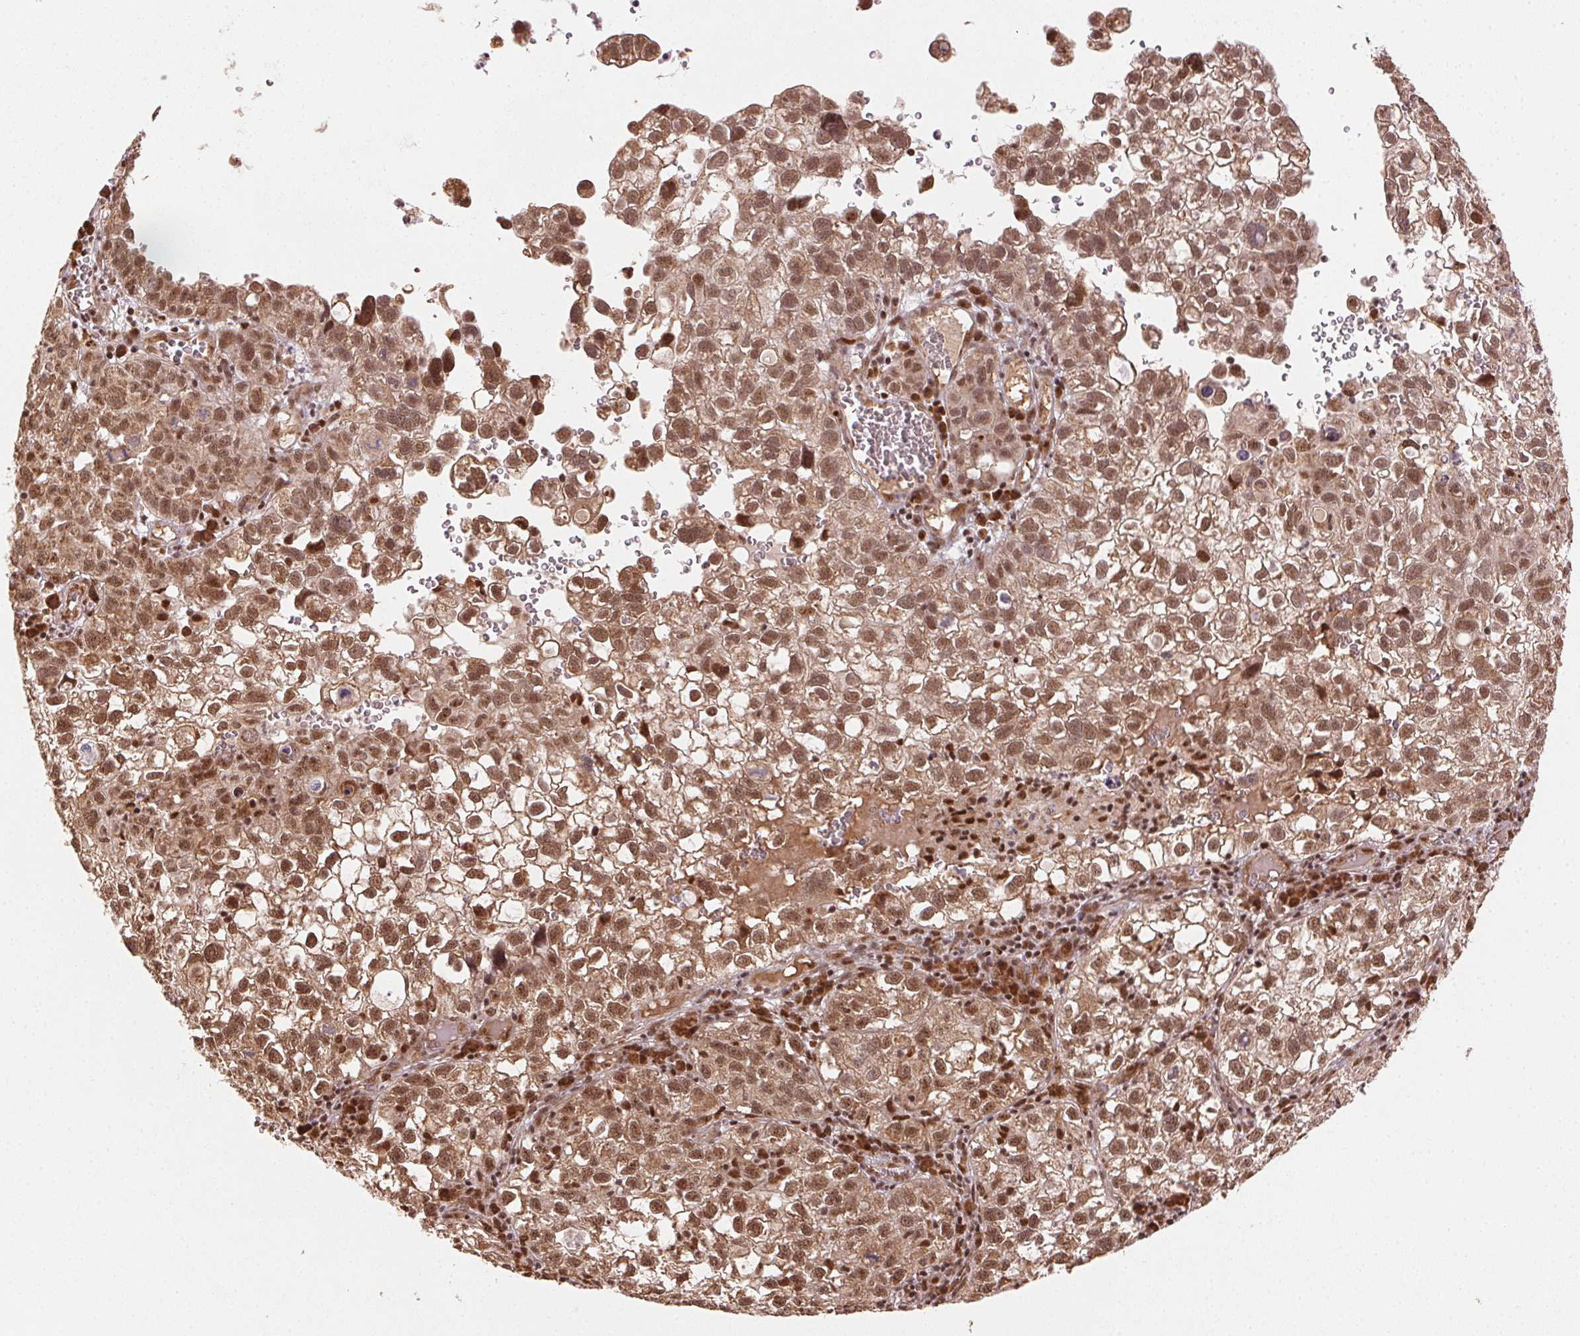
{"staining": {"intensity": "moderate", "quantity": ">75%", "location": "nuclear"}, "tissue": "cervical cancer", "cell_type": "Tumor cells", "image_type": "cancer", "snomed": [{"axis": "morphology", "description": "Squamous cell carcinoma, NOS"}, {"axis": "topography", "description": "Cervix"}], "caption": "About >75% of tumor cells in human cervical cancer show moderate nuclear protein expression as visualized by brown immunohistochemical staining.", "gene": "TREML4", "patient": {"sex": "female", "age": 55}}